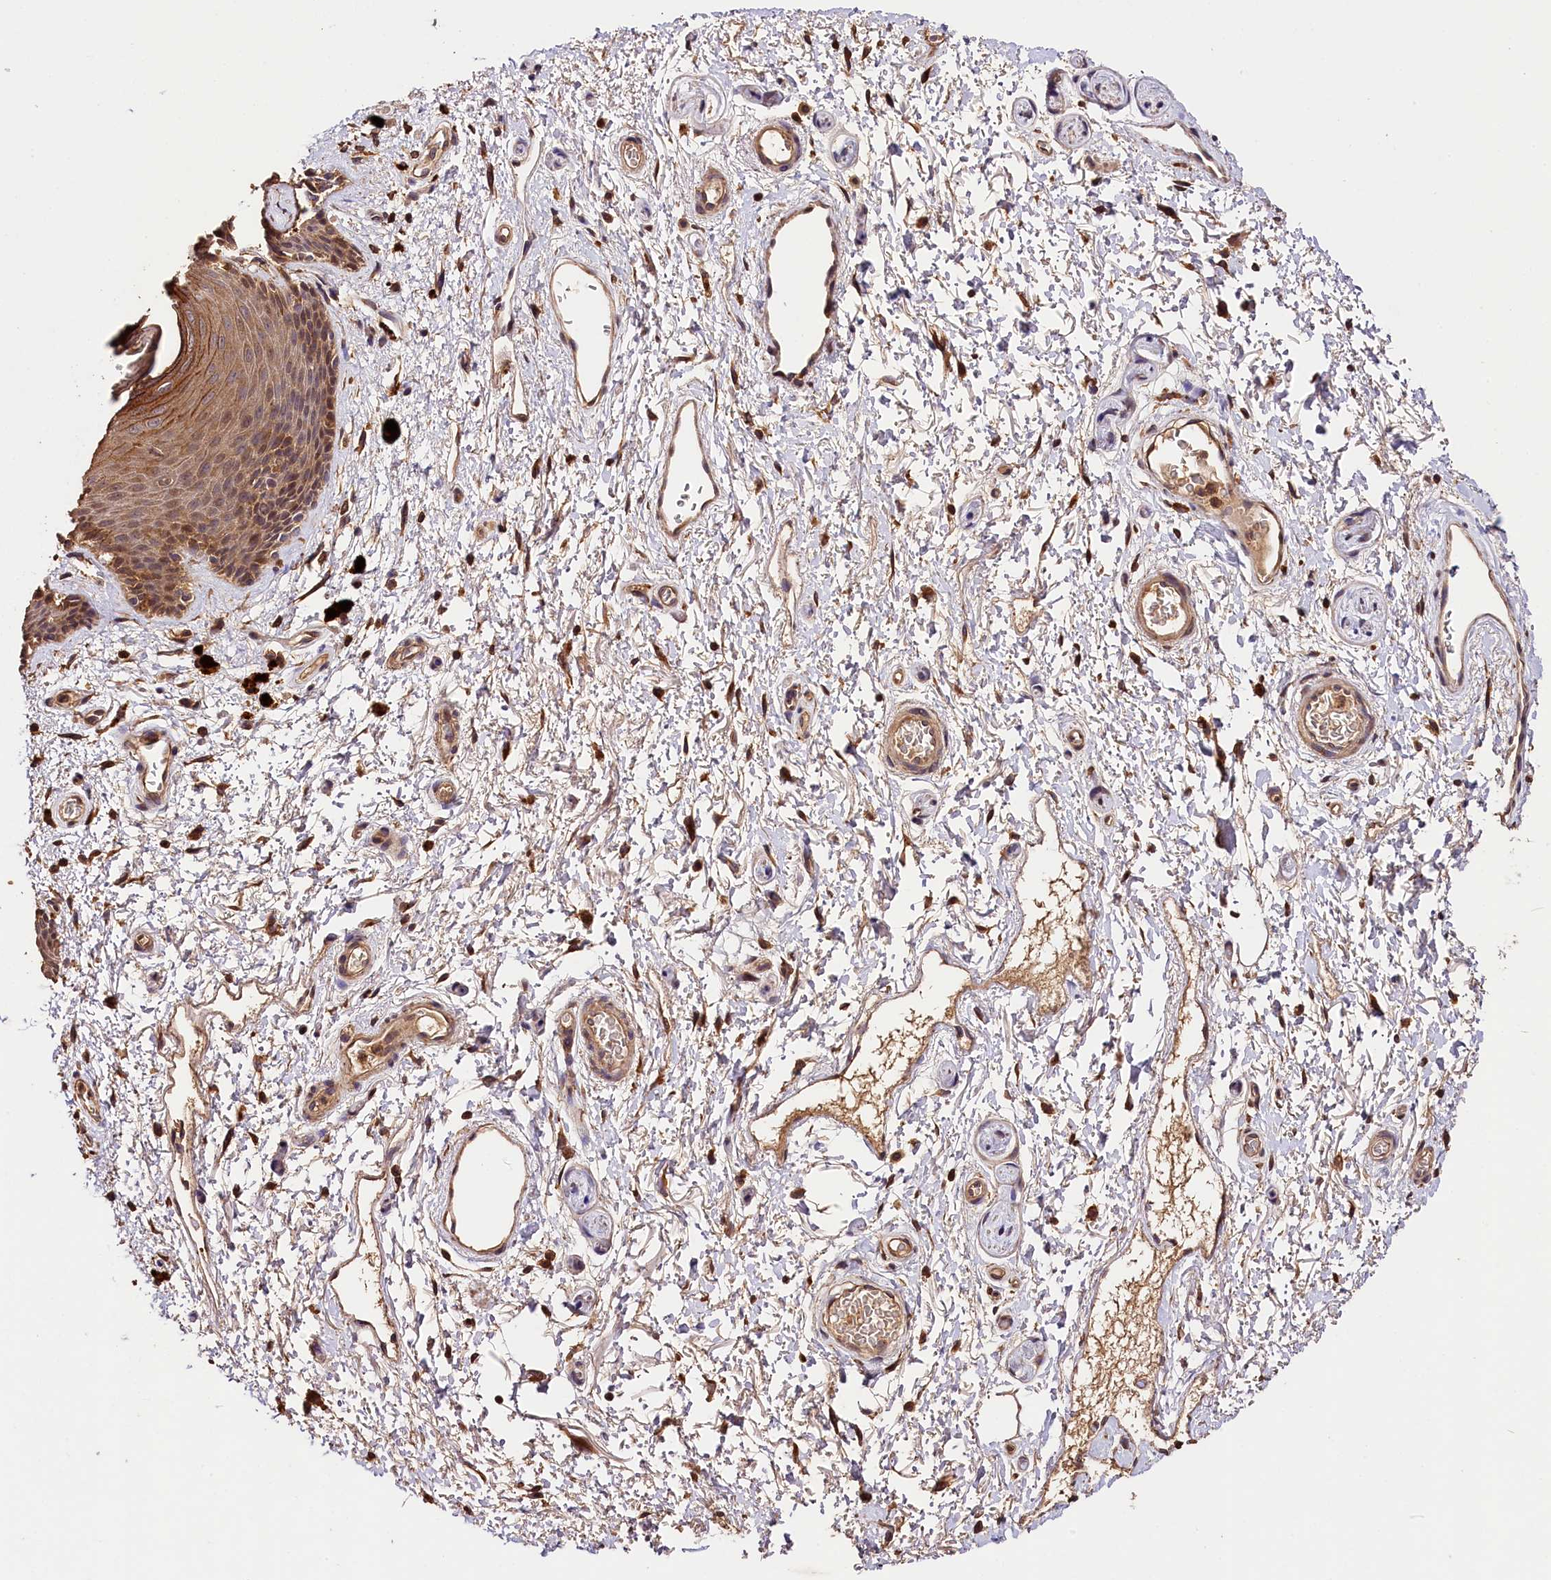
{"staining": {"intensity": "moderate", "quantity": ">75%", "location": "cytoplasmic/membranous"}, "tissue": "skin", "cell_type": "Epidermal cells", "image_type": "normal", "snomed": [{"axis": "morphology", "description": "Normal tissue, NOS"}, {"axis": "topography", "description": "Anal"}], "caption": "The histopathology image exhibits staining of unremarkable skin, revealing moderate cytoplasmic/membranous protein expression (brown color) within epidermal cells. (IHC, brightfield microscopy, high magnification).", "gene": "KPTN", "patient": {"sex": "female", "age": 46}}